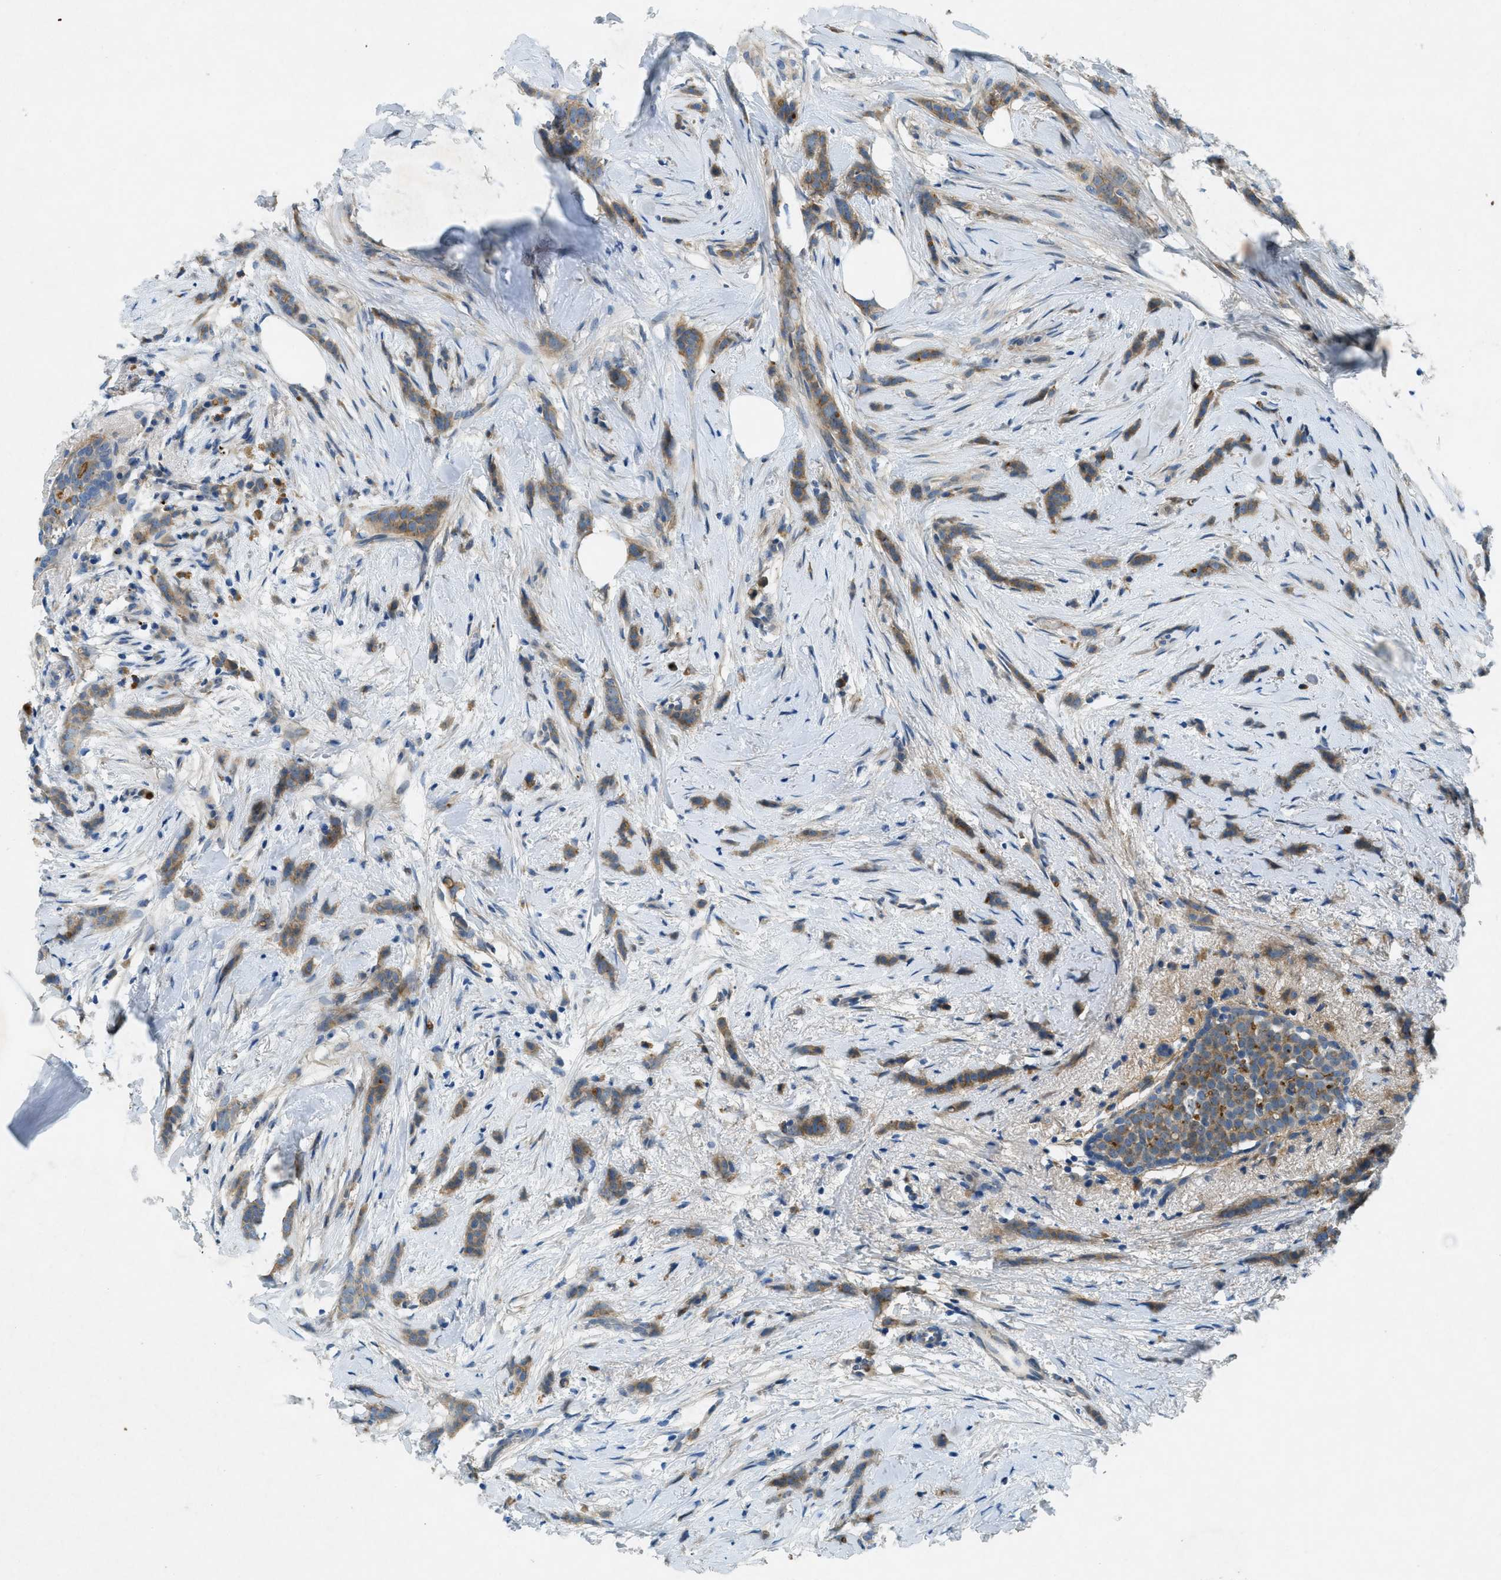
{"staining": {"intensity": "moderate", "quantity": ">75%", "location": "cytoplasmic/membranous"}, "tissue": "breast cancer", "cell_type": "Tumor cells", "image_type": "cancer", "snomed": [{"axis": "morphology", "description": "Lobular carcinoma, in situ"}, {"axis": "morphology", "description": "Lobular carcinoma"}, {"axis": "topography", "description": "Breast"}], "caption": "Lobular carcinoma in situ (breast) stained with a protein marker reveals moderate staining in tumor cells.", "gene": "SNX14", "patient": {"sex": "female", "age": 41}}